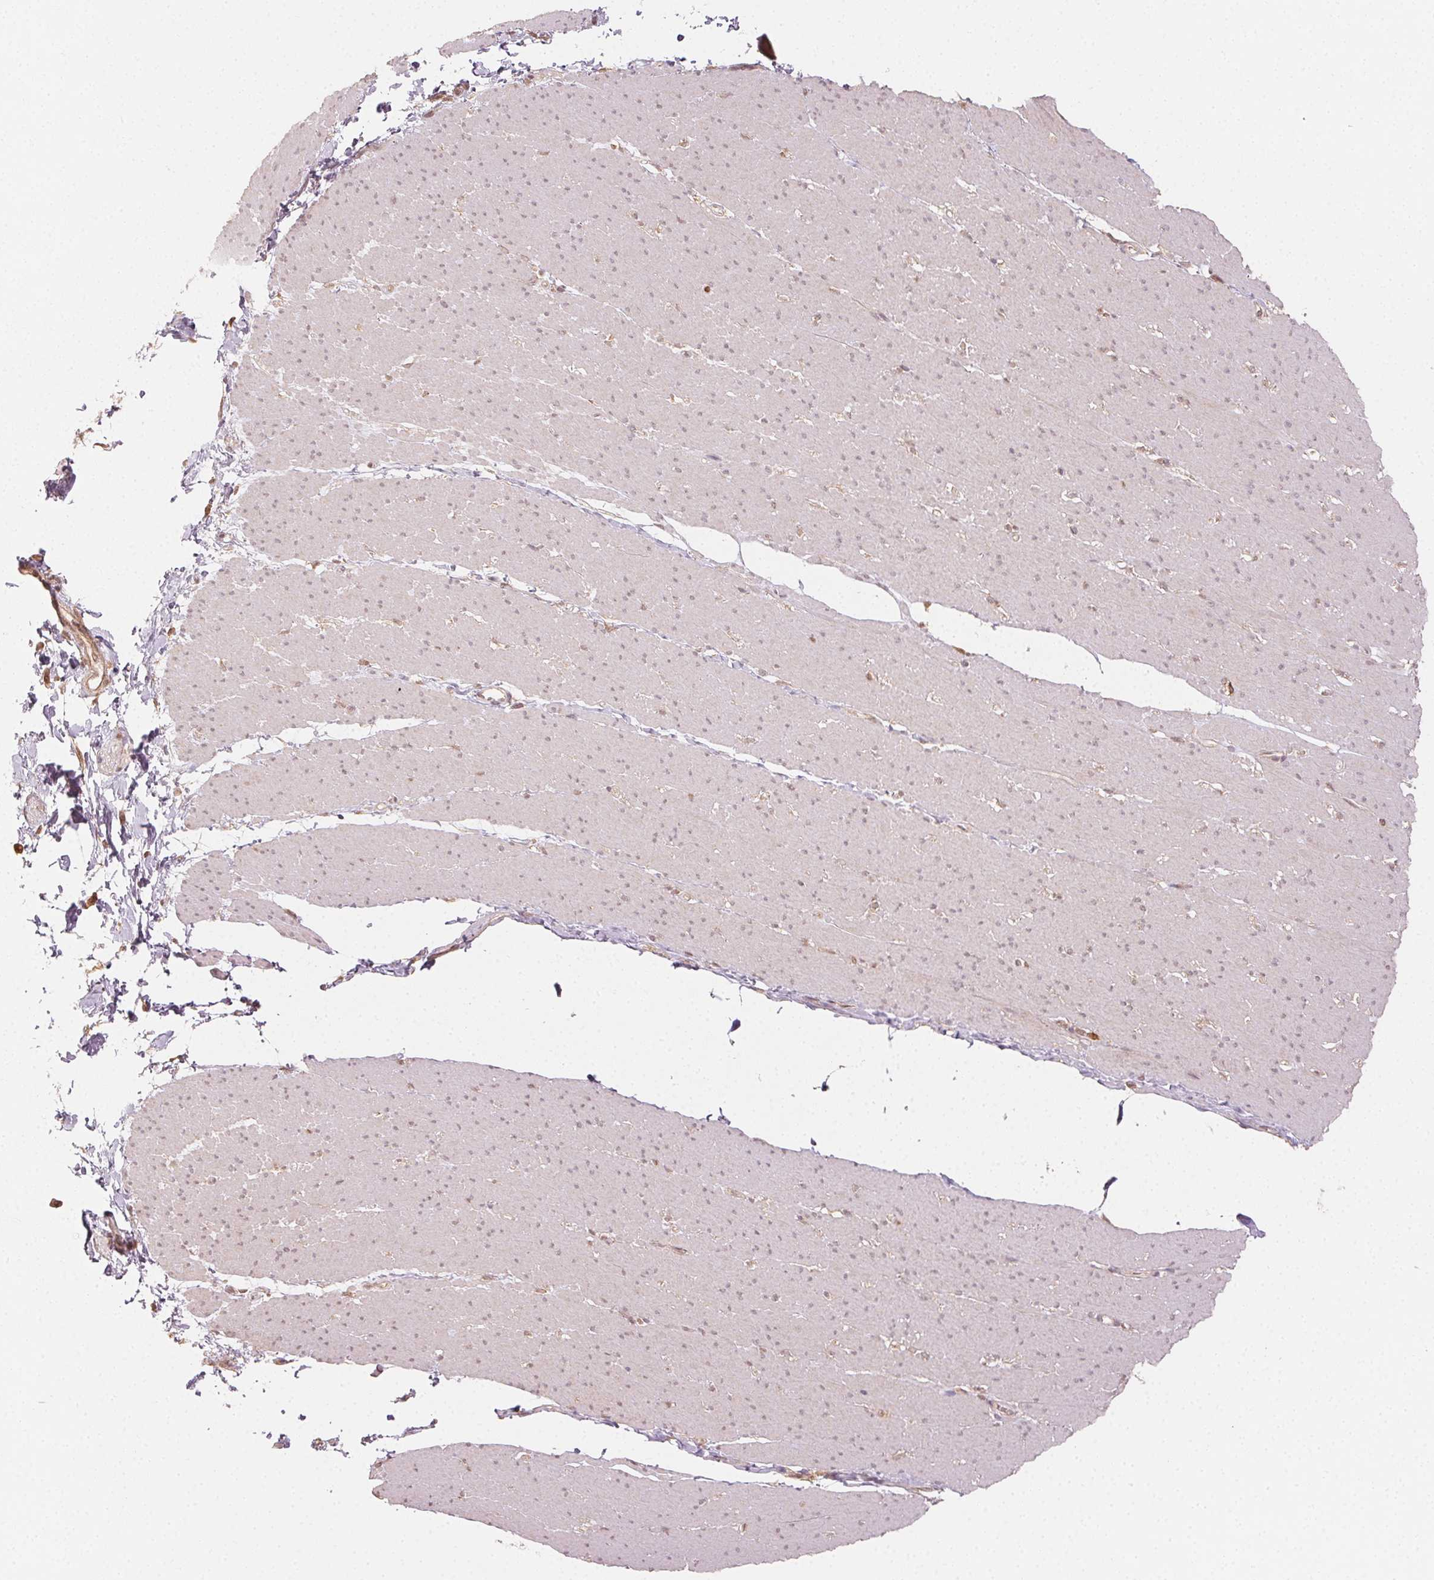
{"staining": {"intensity": "negative", "quantity": "none", "location": "none"}, "tissue": "smooth muscle", "cell_type": "Smooth muscle cells", "image_type": "normal", "snomed": [{"axis": "morphology", "description": "Normal tissue, NOS"}, {"axis": "topography", "description": "Smooth muscle"}, {"axis": "topography", "description": "Rectum"}], "caption": "This histopathology image is of benign smooth muscle stained with immunohistochemistry to label a protein in brown with the nuclei are counter-stained blue. There is no staining in smooth muscle cells.", "gene": "MAPK14", "patient": {"sex": "male", "age": 53}}